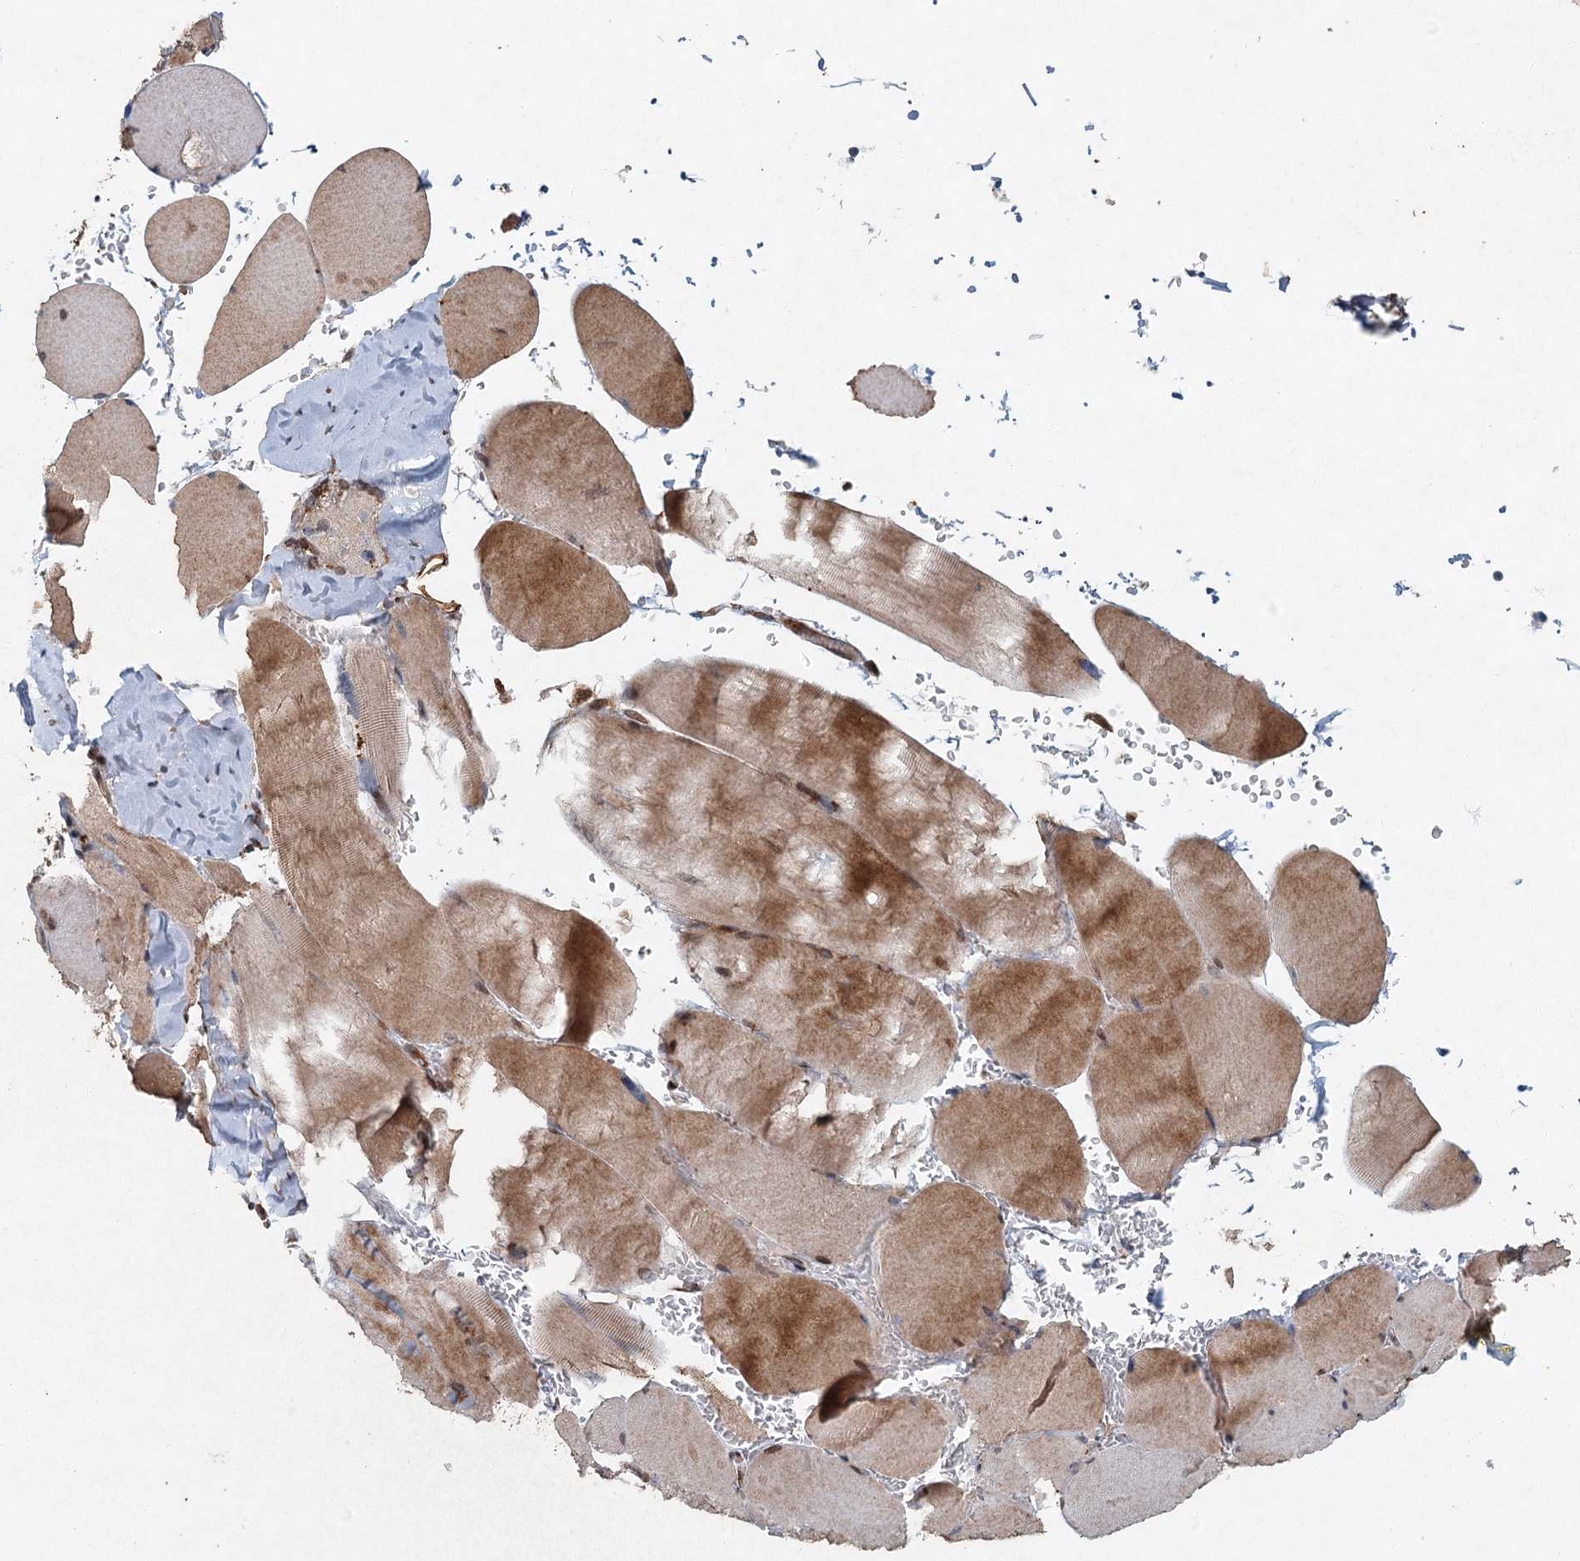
{"staining": {"intensity": "moderate", "quantity": ">75%", "location": "cytoplasmic/membranous"}, "tissue": "skeletal muscle", "cell_type": "Myocytes", "image_type": "normal", "snomed": [{"axis": "morphology", "description": "Normal tissue, NOS"}, {"axis": "topography", "description": "Skeletal muscle"}, {"axis": "topography", "description": "Head-Neck"}], "caption": "IHC (DAB) staining of unremarkable human skeletal muscle shows moderate cytoplasmic/membranous protein staining in approximately >75% of myocytes. (DAB = brown stain, brightfield microscopy at high magnification).", "gene": "SRPX2", "patient": {"sex": "male", "age": 66}}